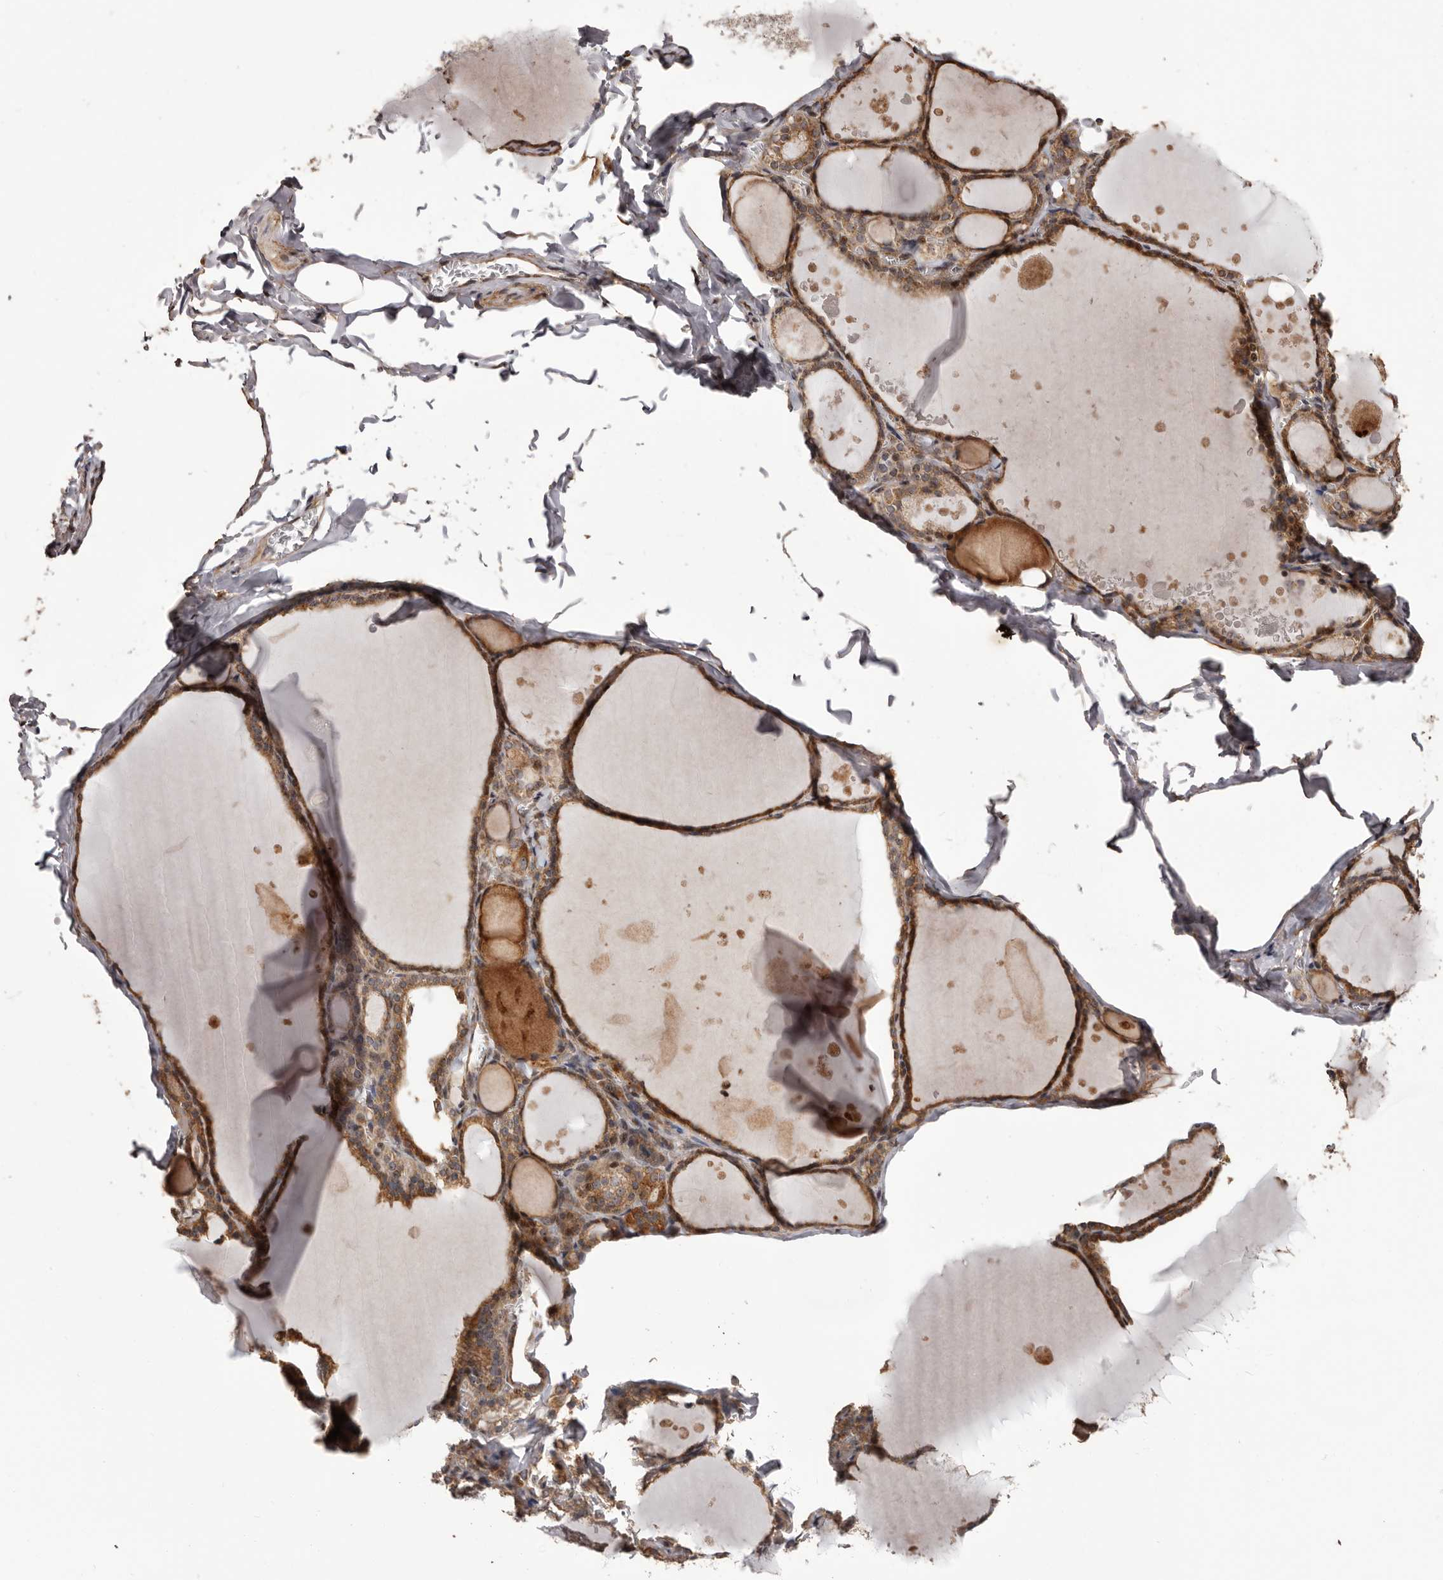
{"staining": {"intensity": "strong", "quantity": ">75%", "location": "cytoplasmic/membranous"}, "tissue": "thyroid gland", "cell_type": "Glandular cells", "image_type": "normal", "snomed": [{"axis": "morphology", "description": "Normal tissue, NOS"}, {"axis": "topography", "description": "Thyroid gland"}], "caption": "This micrograph demonstrates IHC staining of benign thyroid gland, with high strong cytoplasmic/membranous positivity in about >75% of glandular cells.", "gene": "ZCCHC7", "patient": {"sex": "male", "age": 56}}